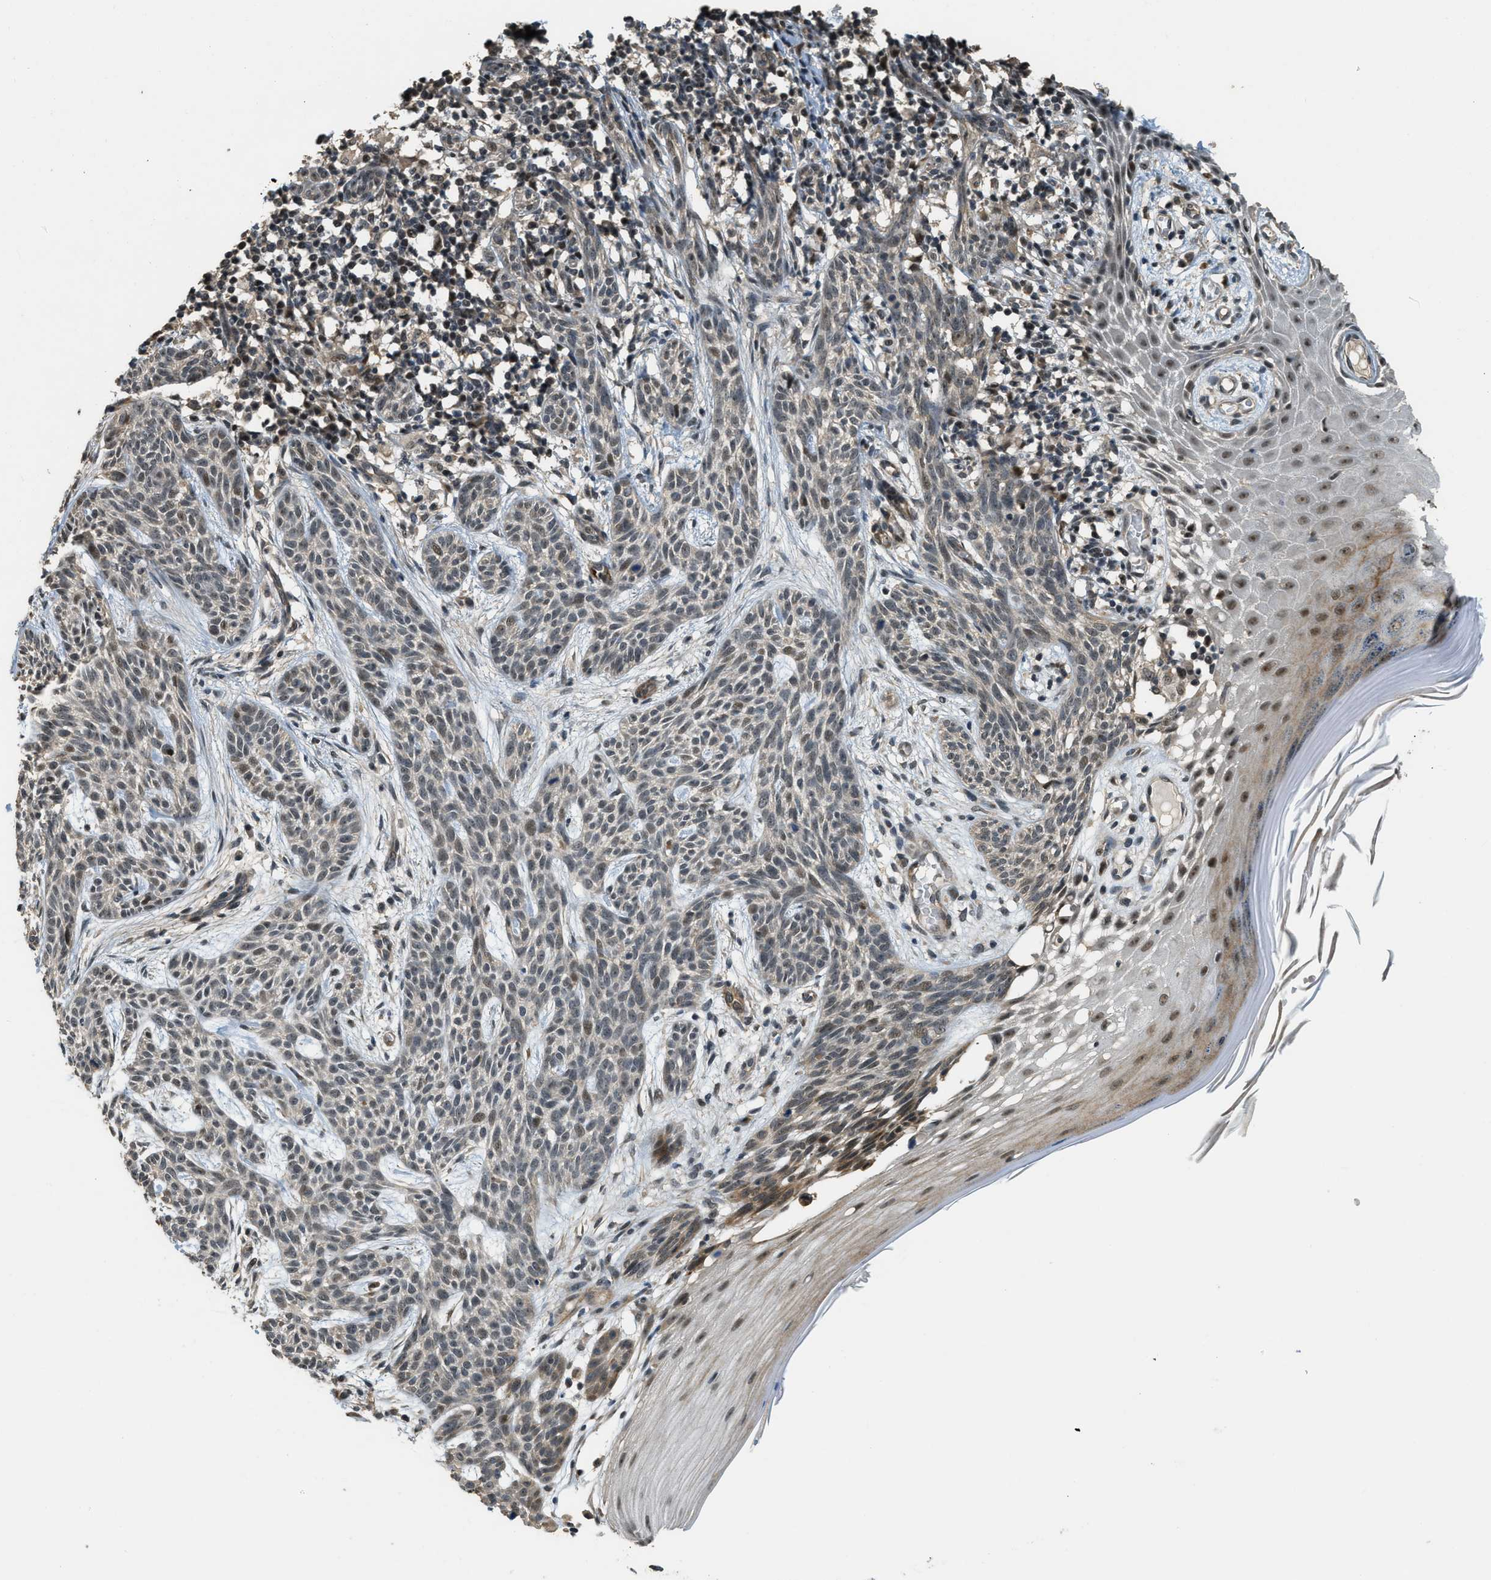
{"staining": {"intensity": "weak", "quantity": "25%-75%", "location": "nuclear"}, "tissue": "skin cancer", "cell_type": "Tumor cells", "image_type": "cancer", "snomed": [{"axis": "morphology", "description": "Basal cell carcinoma"}, {"axis": "topography", "description": "Skin"}], "caption": "Skin cancer (basal cell carcinoma) stained with DAB (3,3'-diaminobenzidine) immunohistochemistry (IHC) reveals low levels of weak nuclear staining in approximately 25%-75% of tumor cells.", "gene": "MED21", "patient": {"sex": "female", "age": 59}}